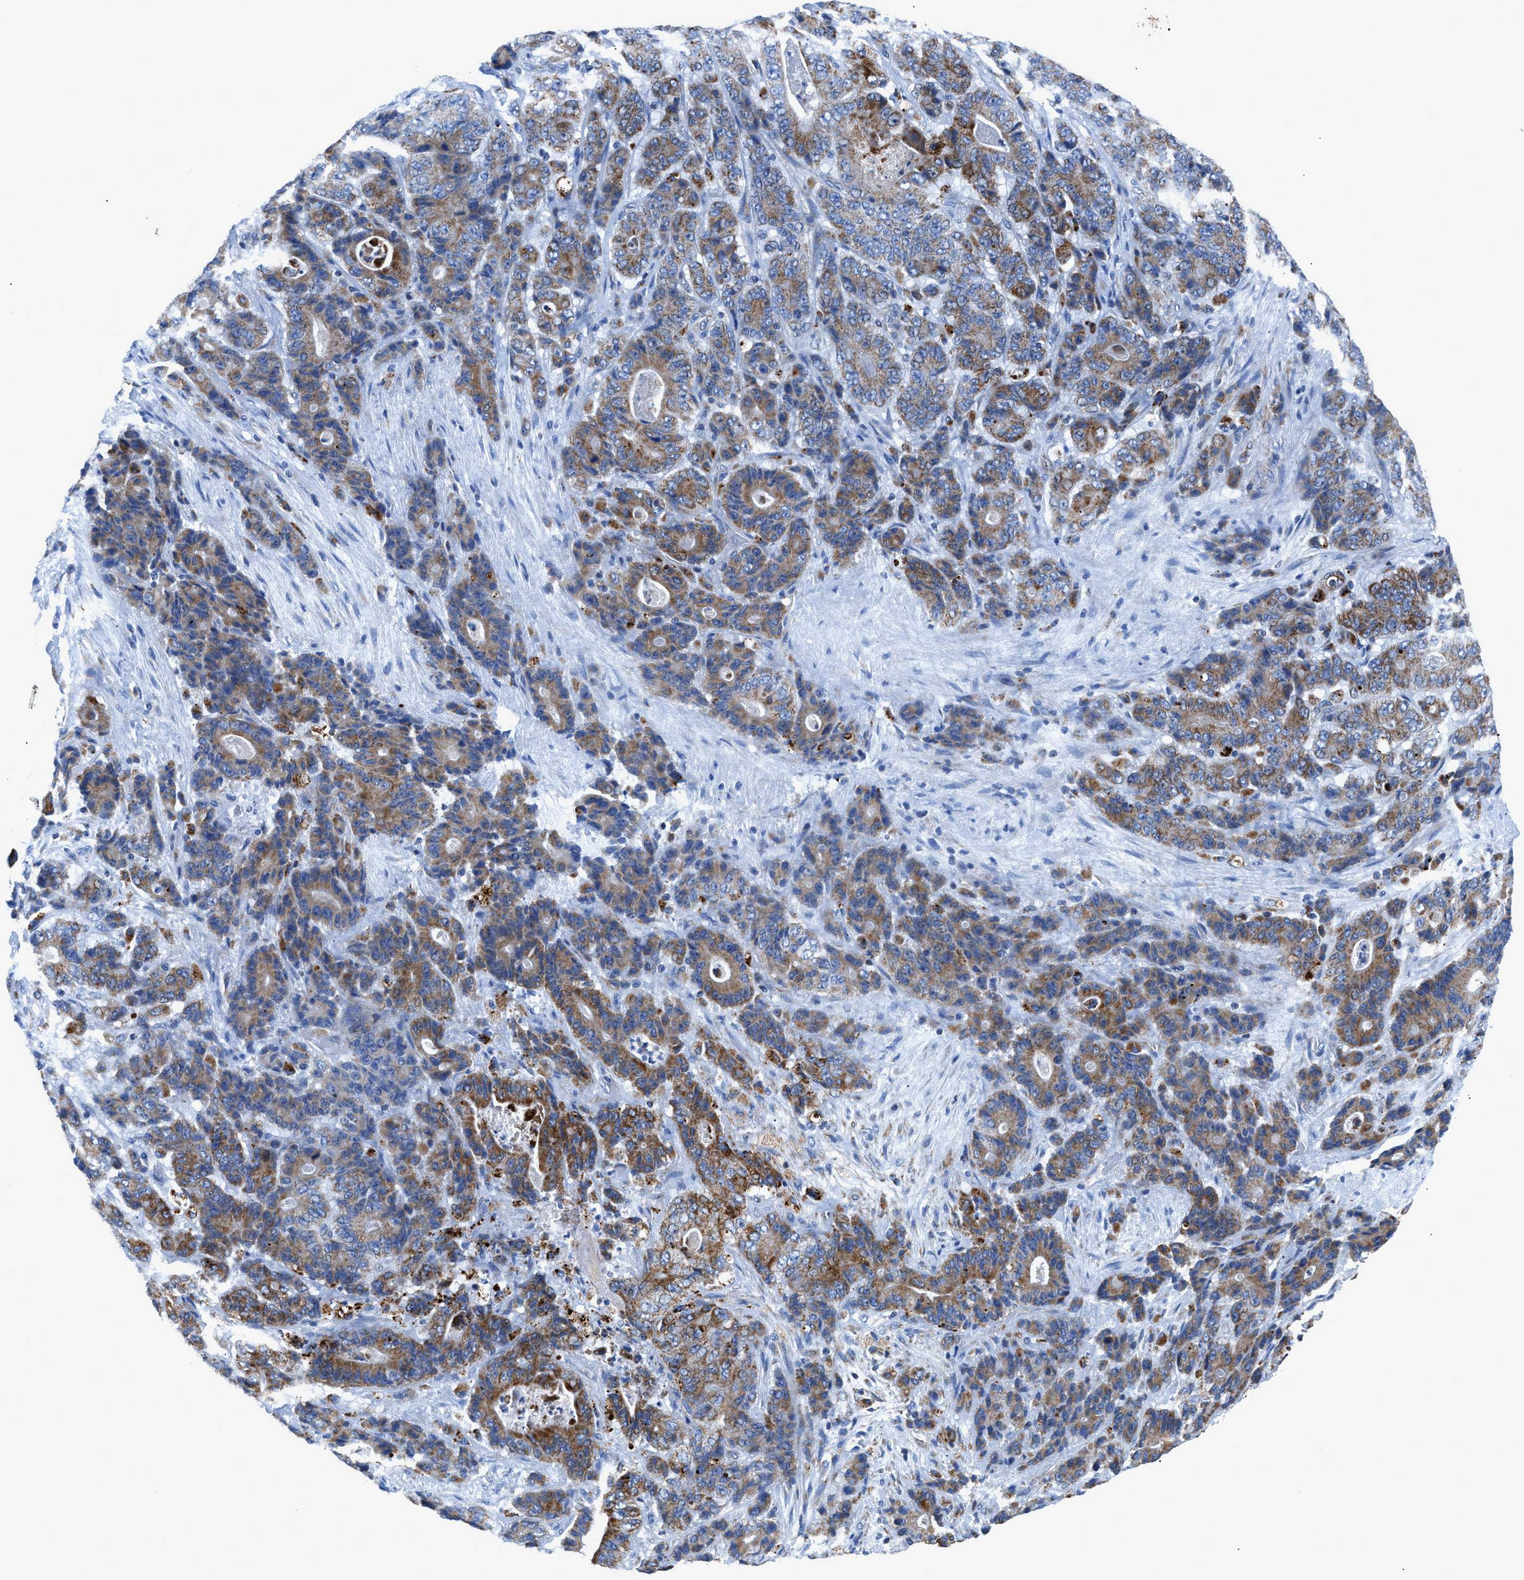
{"staining": {"intensity": "moderate", "quantity": ">75%", "location": "cytoplasmic/membranous"}, "tissue": "stomach cancer", "cell_type": "Tumor cells", "image_type": "cancer", "snomed": [{"axis": "morphology", "description": "Adenocarcinoma, NOS"}, {"axis": "topography", "description": "Stomach"}], "caption": "The micrograph displays a brown stain indicating the presence of a protein in the cytoplasmic/membranous of tumor cells in stomach cancer (adenocarcinoma). (Stains: DAB (3,3'-diaminobenzidine) in brown, nuclei in blue, Microscopy: brightfield microscopy at high magnification).", "gene": "ZDHHC3", "patient": {"sex": "female", "age": 73}}